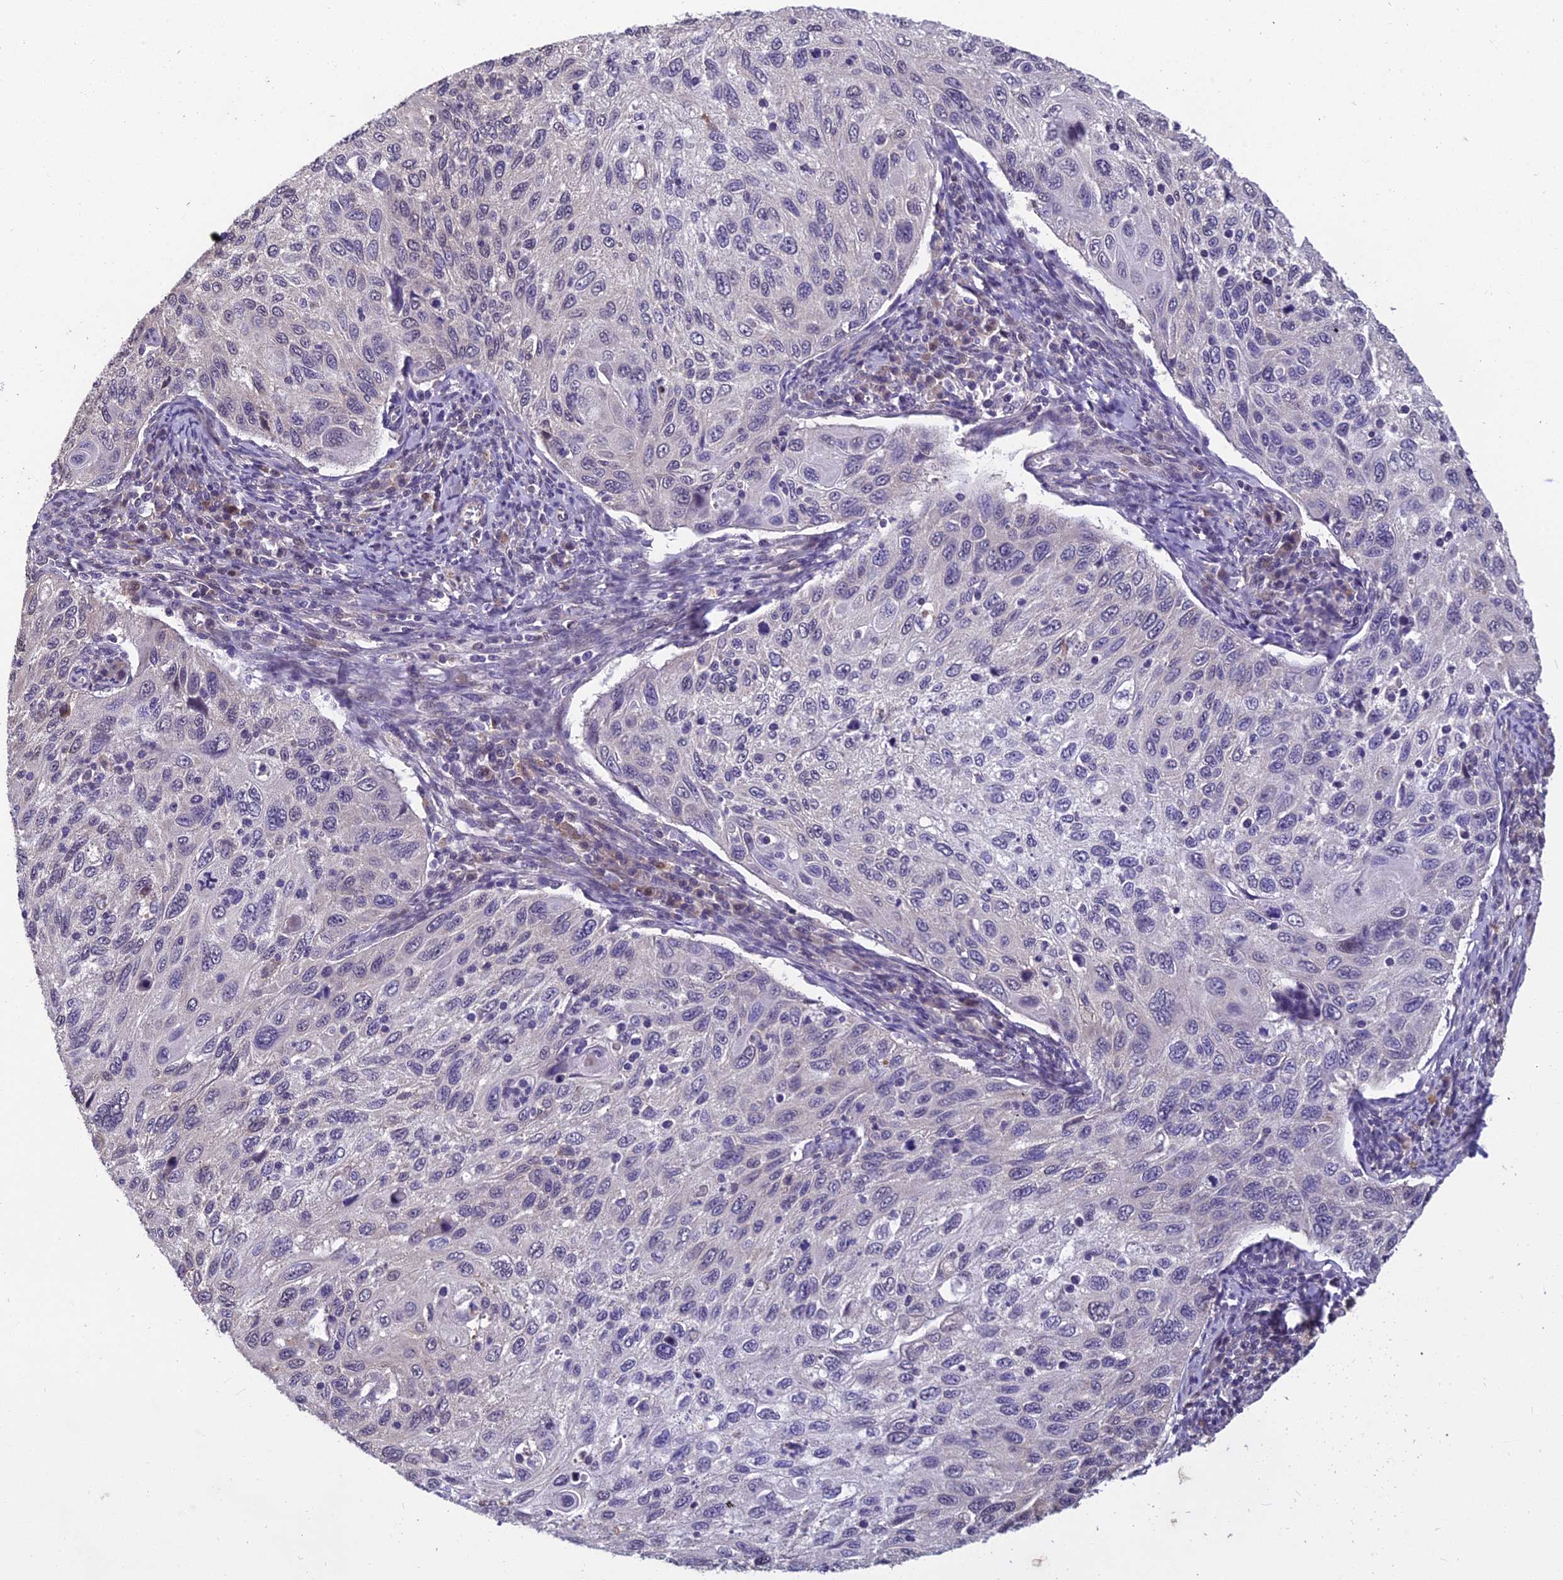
{"staining": {"intensity": "negative", "quantity": "none", "location": "none"}, "tissue": "cervical cancer", "cell_type": "Tumor cells", "image_type": "cancer", "snomed": [{"axis": "morphology", "description": "Squamous cell carcinoma, NOS"}, {"axis": "topography", "description": "Cervix"}], "caption": "Immunohistochemical staining of cervical cancer reveals no significant staining in tumor cells.", "gene": "GRWD1", "patient": {"sex": "female", "age": 70}}